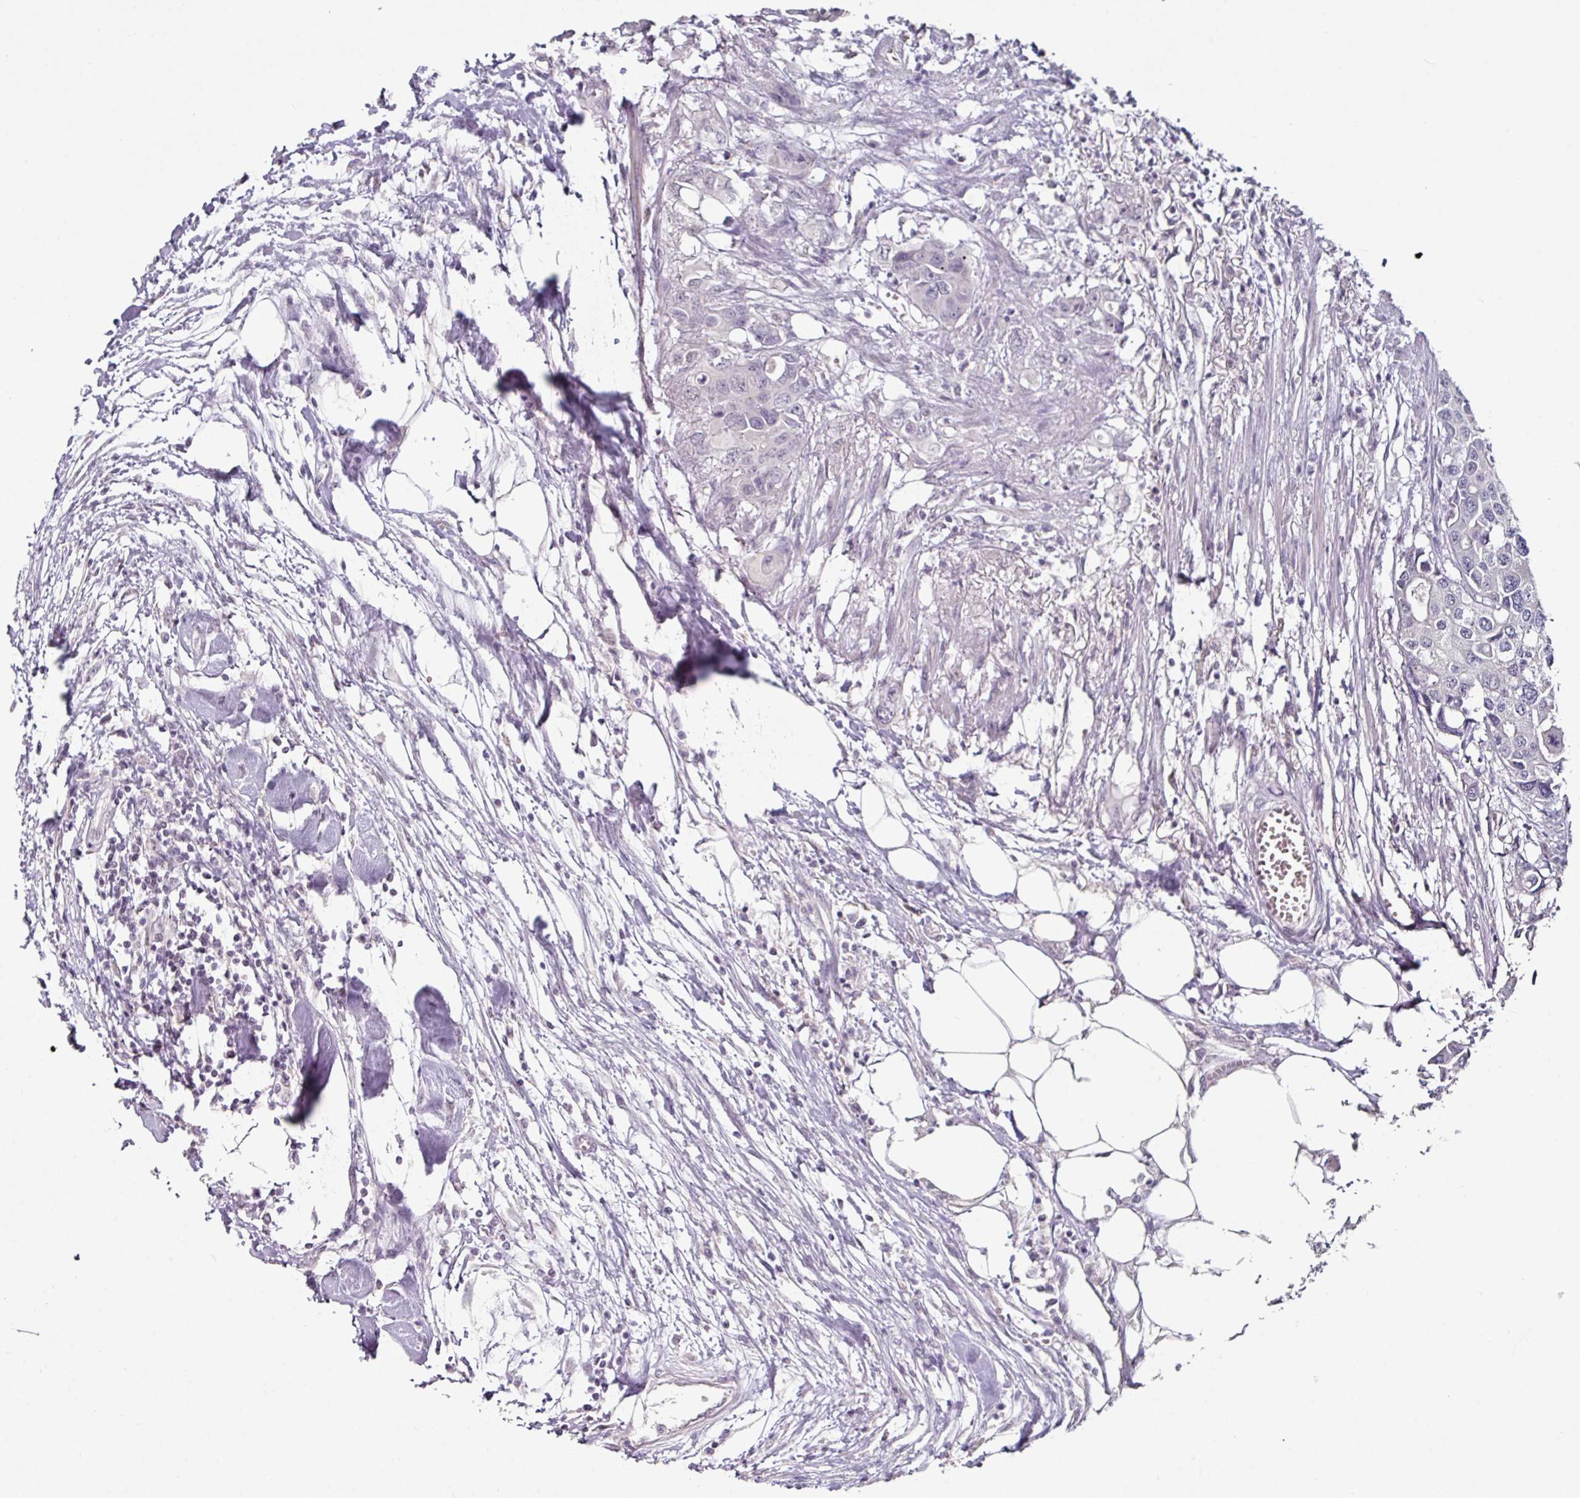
{"staining": {"intensity": "negative", "quantity": "none", "location": "none"}, "tissue": "colorectal cancer", "cell_type": "Tumor cells", "image_type": "cancer", "snomed": [{"axis": "morphology", "description": "Adenocarcinoma, NOS"}, {"axis": "topography", "description": "Colon"}], "caption": "Immunohistochemistry micrograph of neoplastic tissue: human colorectal adenocarcinoma stained with DAB displays no significant protein expression in tumor cells.", "gene": "ELK1", "patient": {"sex": "male", "age": 77}}